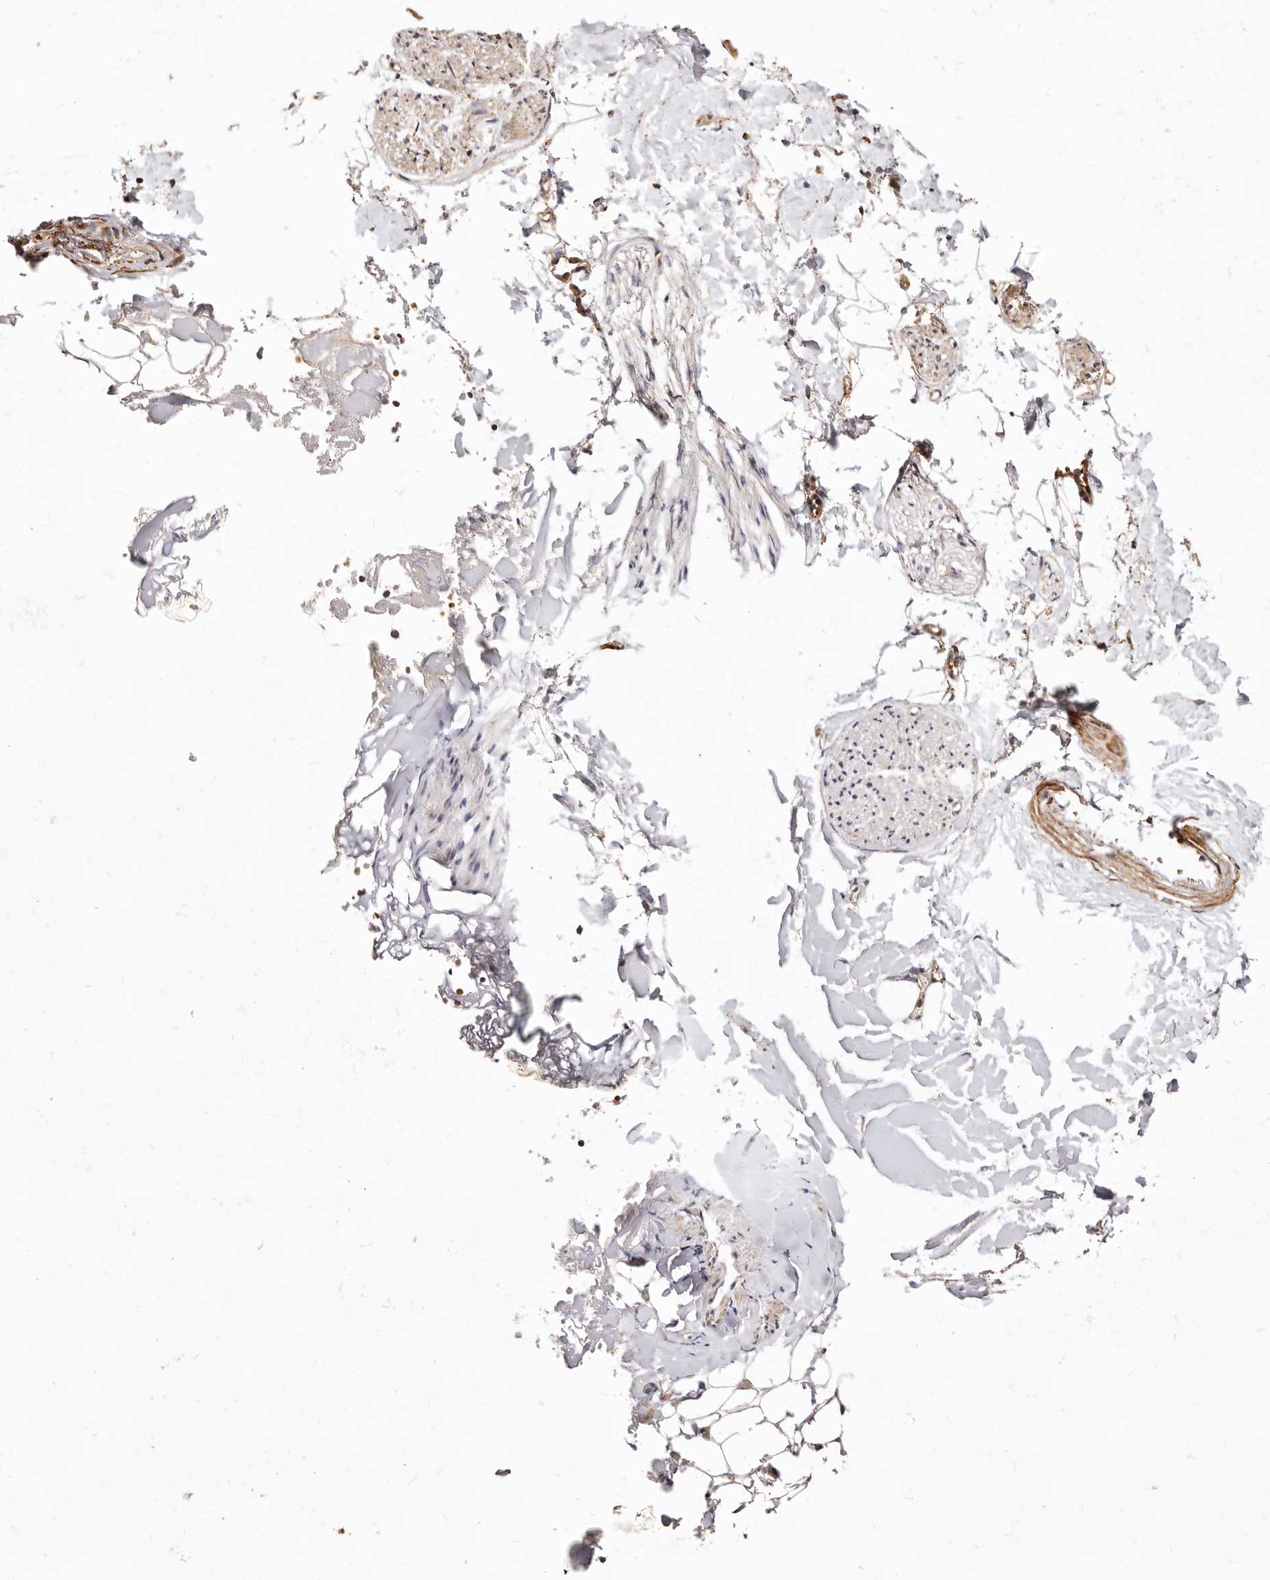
{"staining": {"intensity": "weak", "quantity": ">75%", "location": "cytoplasmic/membranous"}, "tissue": "adipose tissue", "cell_type": "Adipocytes", "image_type": "normal", "snomed": [{"axis": "morphology", "description": "Normal tissue, NOS"}, {"axis": "morphology", "description": "Adenocarcinoma, NOS"}, {"axis": "topography", "description": "Smooth muscle"}, {"axis": "topography", "description": "Colon"}], "caption": "An IHC micrograph of normal tissue is shown. Protein staining in brown highlights weak cytoplasmic/membranous positivity in adipose tissue within adipocytes.", "gene": "MAPK1", "patient": {"sex": "male", "age": 14}}